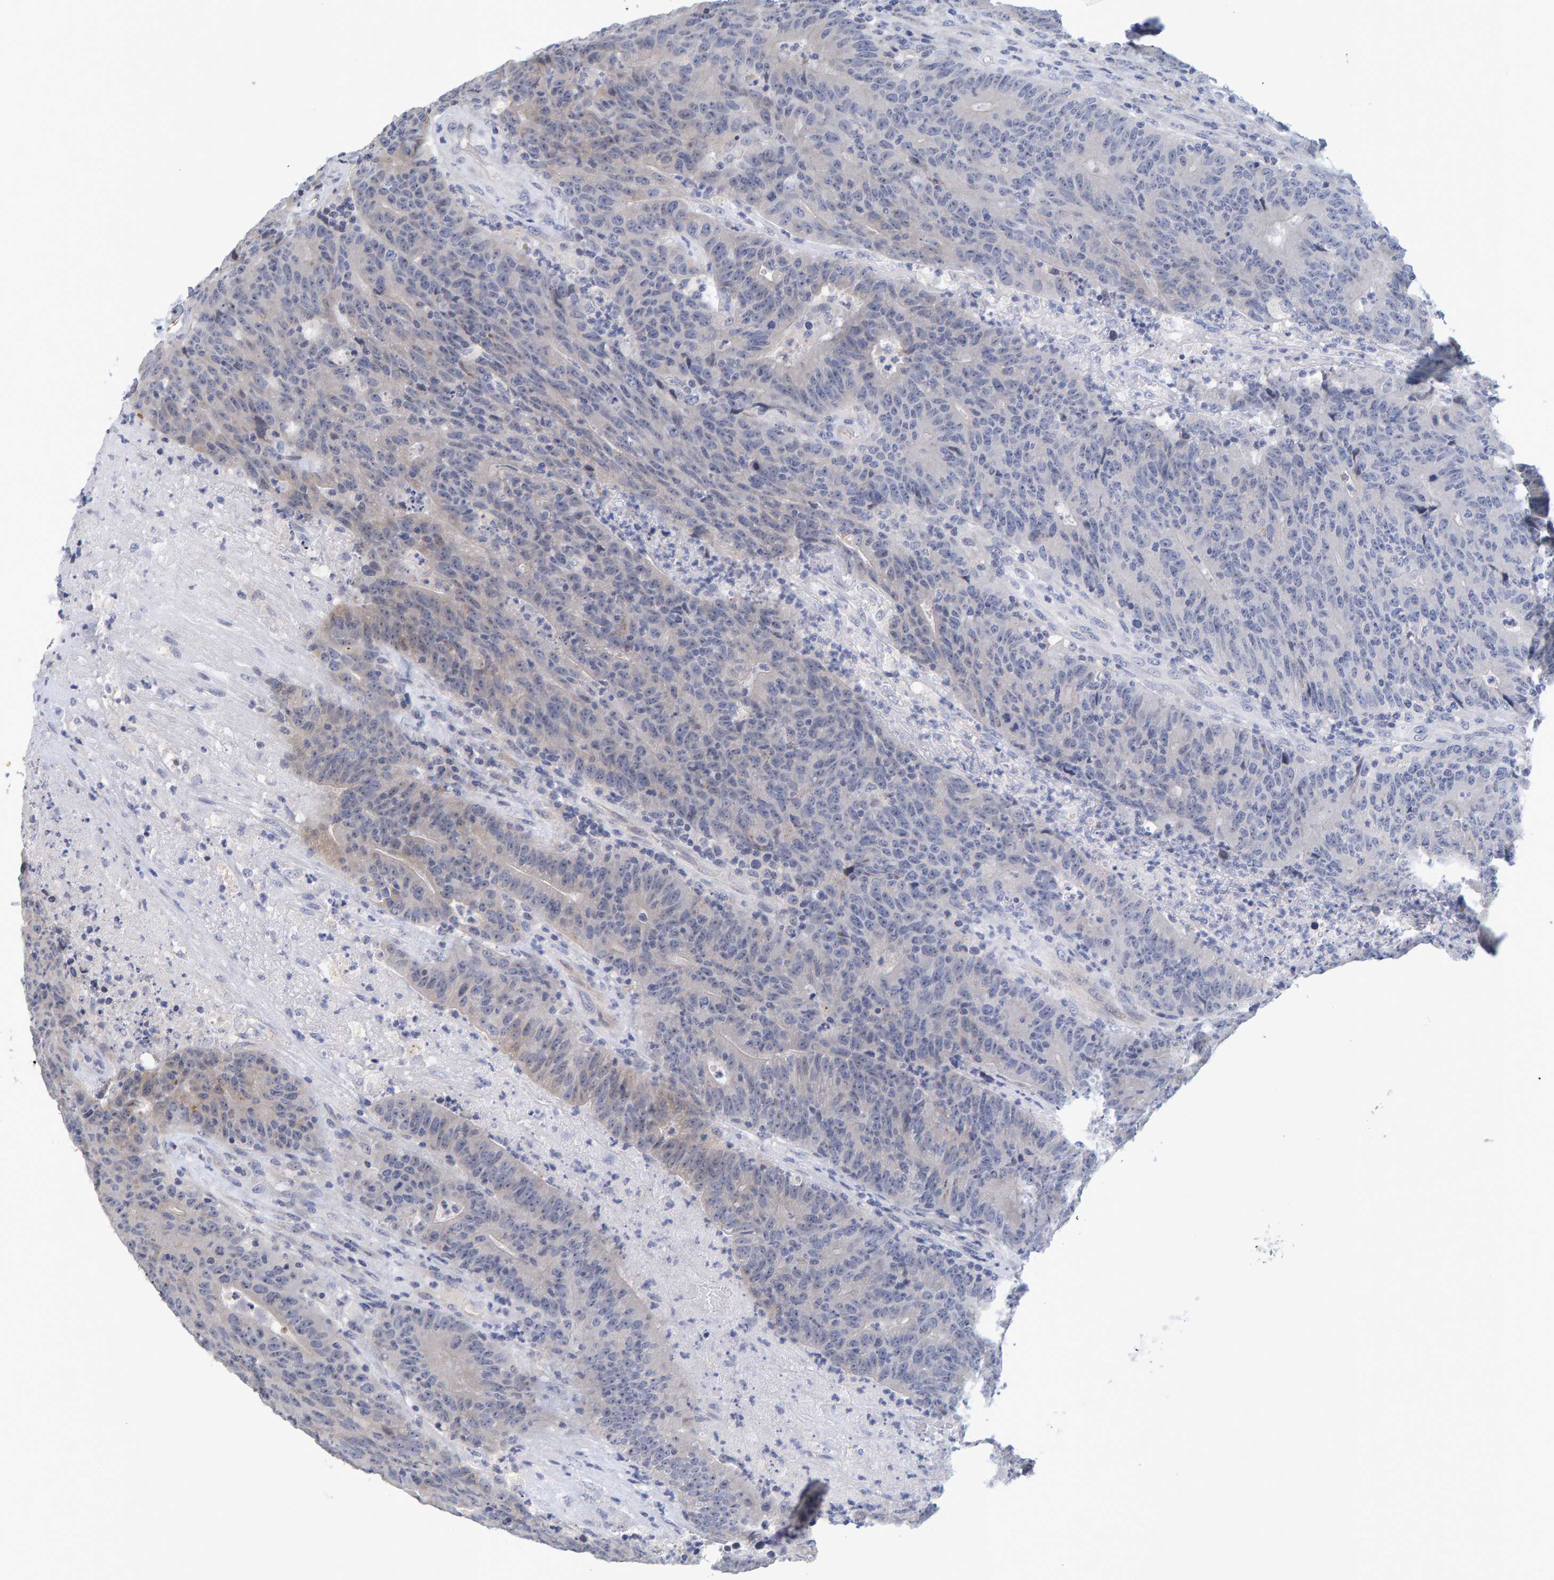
{"staining": {"intensity": "weak", "quantity": "<25%", "location": "cytoplasmic/membranous"}, "tissue": "colorectal cancer", "cell_type": "Tumor cells", "image_type": "cancer", "snomed": [{"axis": "morphology", "description": "Normal tissue, NOS"}, {"axis": "morphology", "description": "Adenocarcinoma, NOS"}, {"axis": "topography", "description": "Colon"}], "caption": "A high-resolution image shows IHC staining of adenocarcinoma (colorectal), which displays no significant expression in tumor cells.", "gene": "ZNF77", "patient": {"sex": "female", "age": 75}}